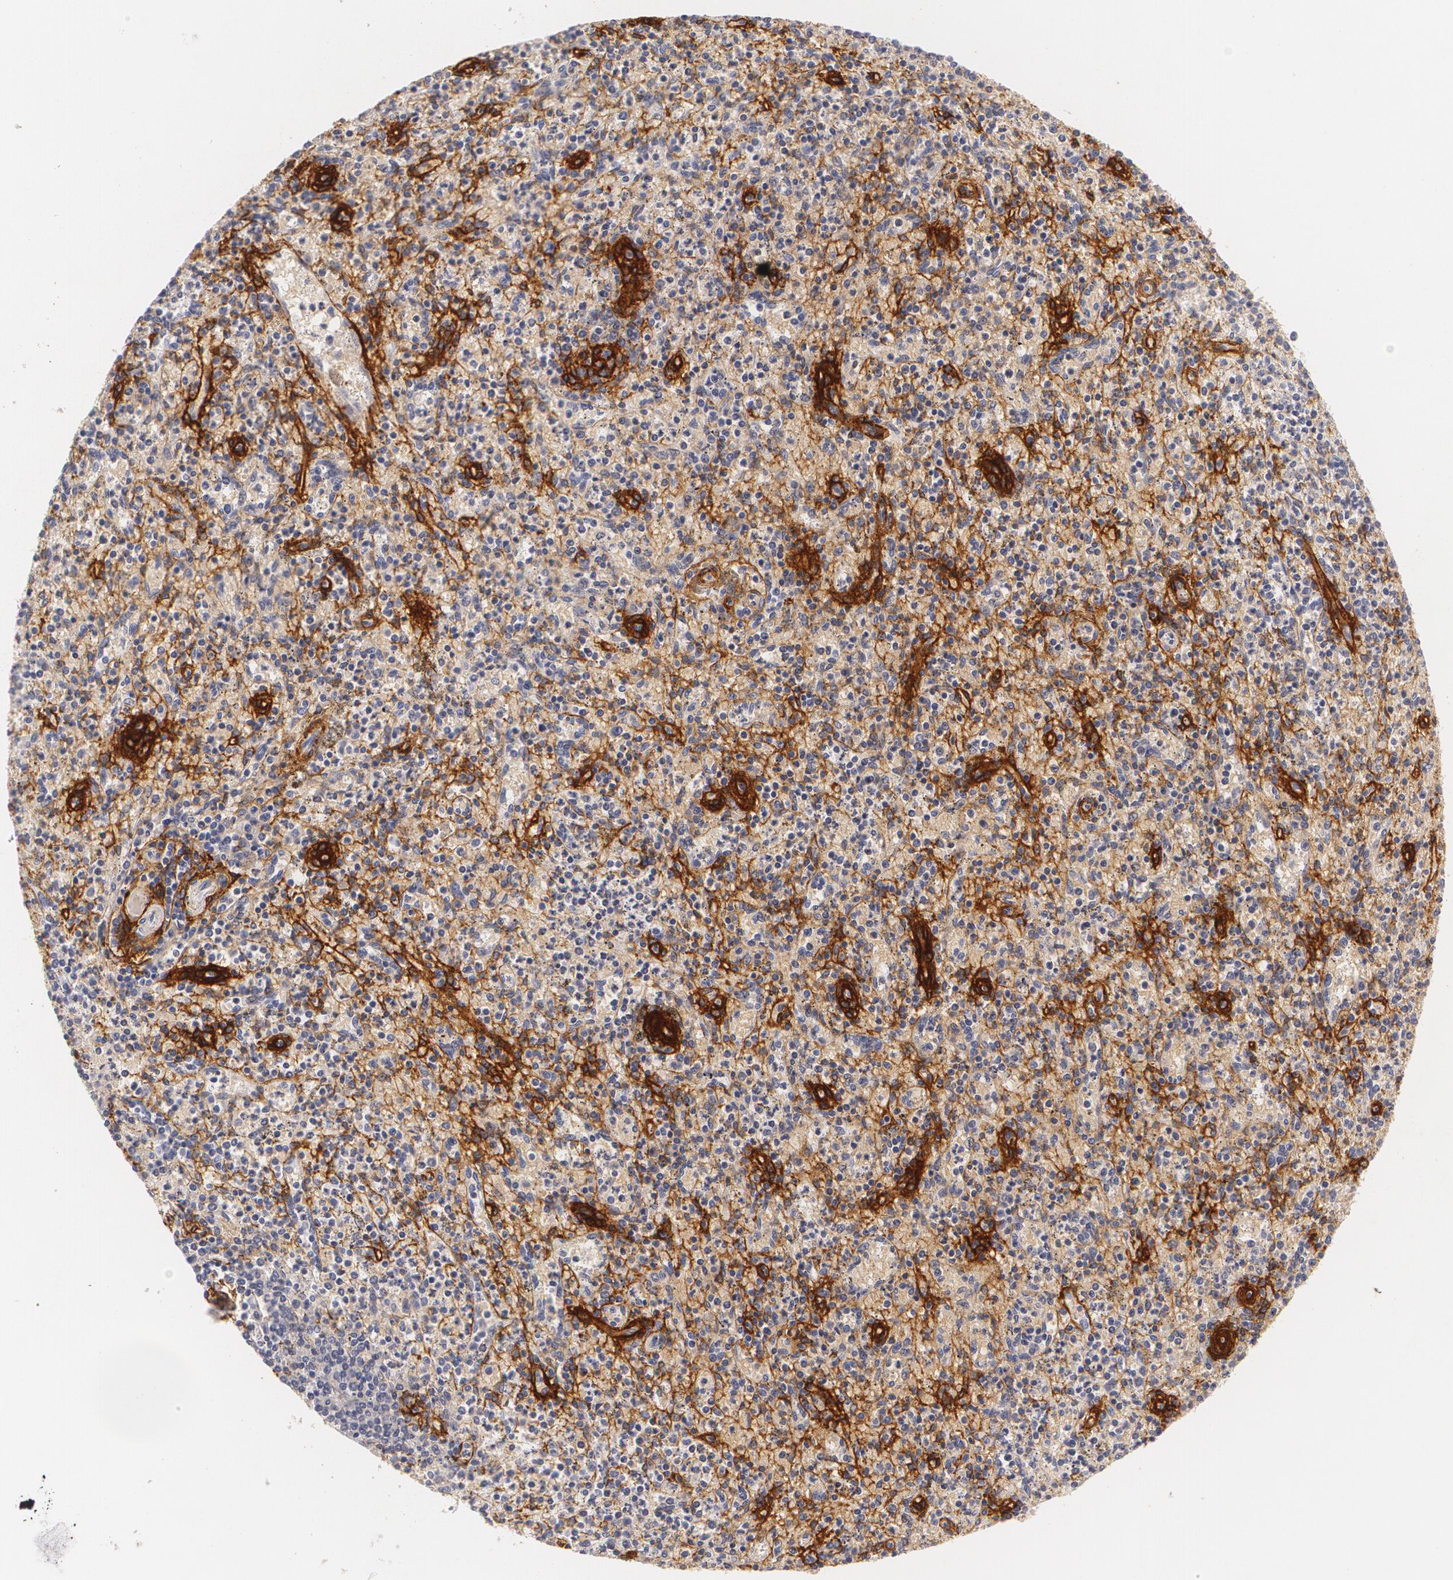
{"staining": {"intensity": "negative", "quantity": "none", "location": "none"}, "tissue": "spleen", "cell_type": "Cells in red pulp", "image_type": "normal", "snomed": [{"axis": "morphology", "description": "Normal tissue, NOS"}, {"axis": "topography", "description": "Spleen"}], "caption": "A high-resolution image shows immunohistochemistry staining of unremarkable spleen, which reveals no significant staining in cells in red pulp. (DAB (3,3'-diaminobenzidine) immunohistochemistry, high magnification).", "gene": "NGFR", "patient": {"sex": "male", "age": 72}}